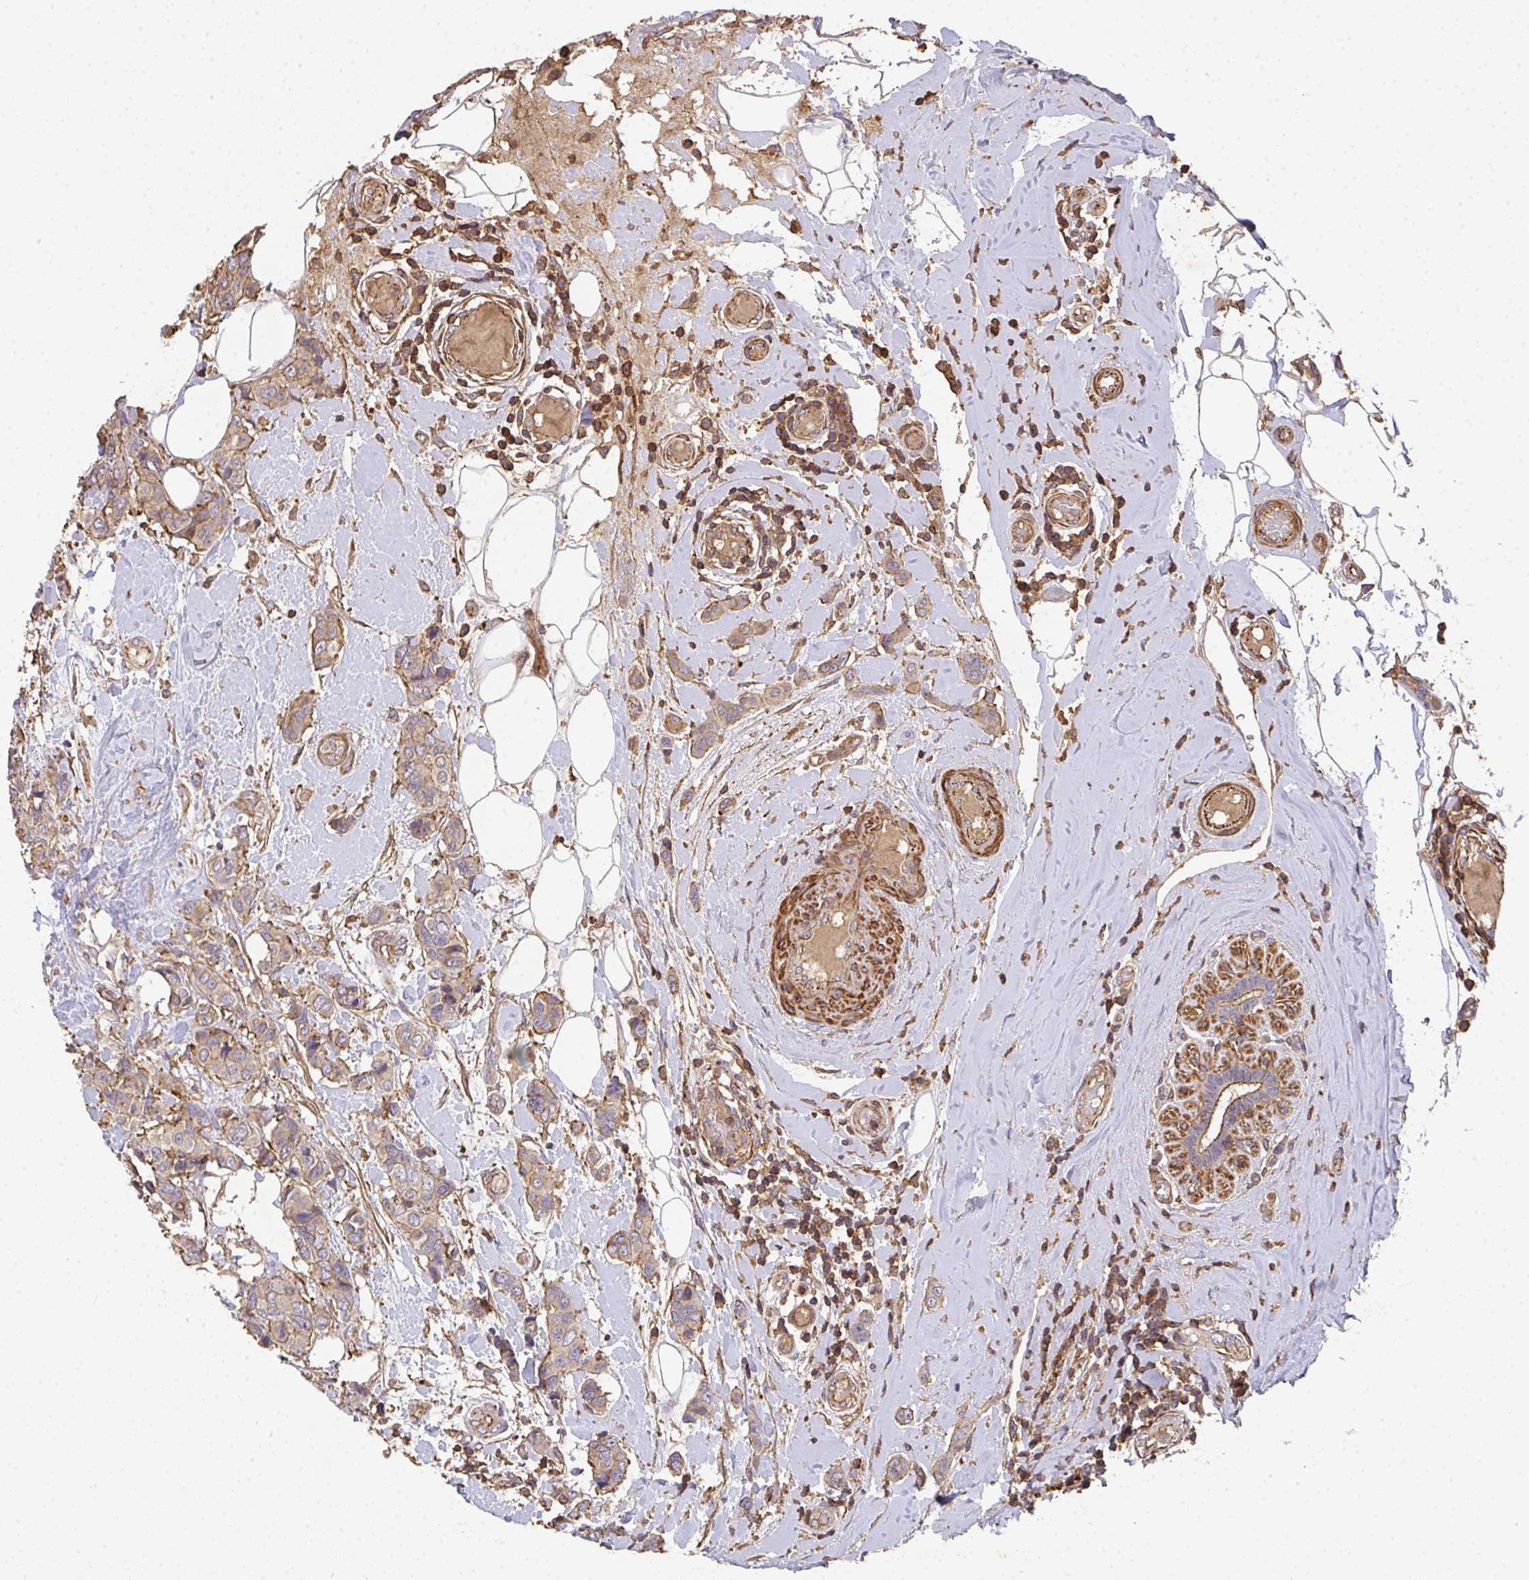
{"staining": {"intensity": "moderate", "quantity": ">75%", "location": "cytoplasmic/membranous"}, "tissue": "breast cancer", "cell_type": "Tumor cells", "image_type": "cancer", "snomed": [{"axis": "morphology", "description": "Lobular carcinoma"}, {"axis": "topography", "description": "Breast"}], "caption": "Immunohistochemistry (DAB (3,3'-diaminobenzidine)) staining of breast cancer exhibits moderate cytoplasmic/membranous protein expression in approximately >75% of tumor cells.", "gene": "TNMD", "patient": {"sex": "female", "age": 51}}